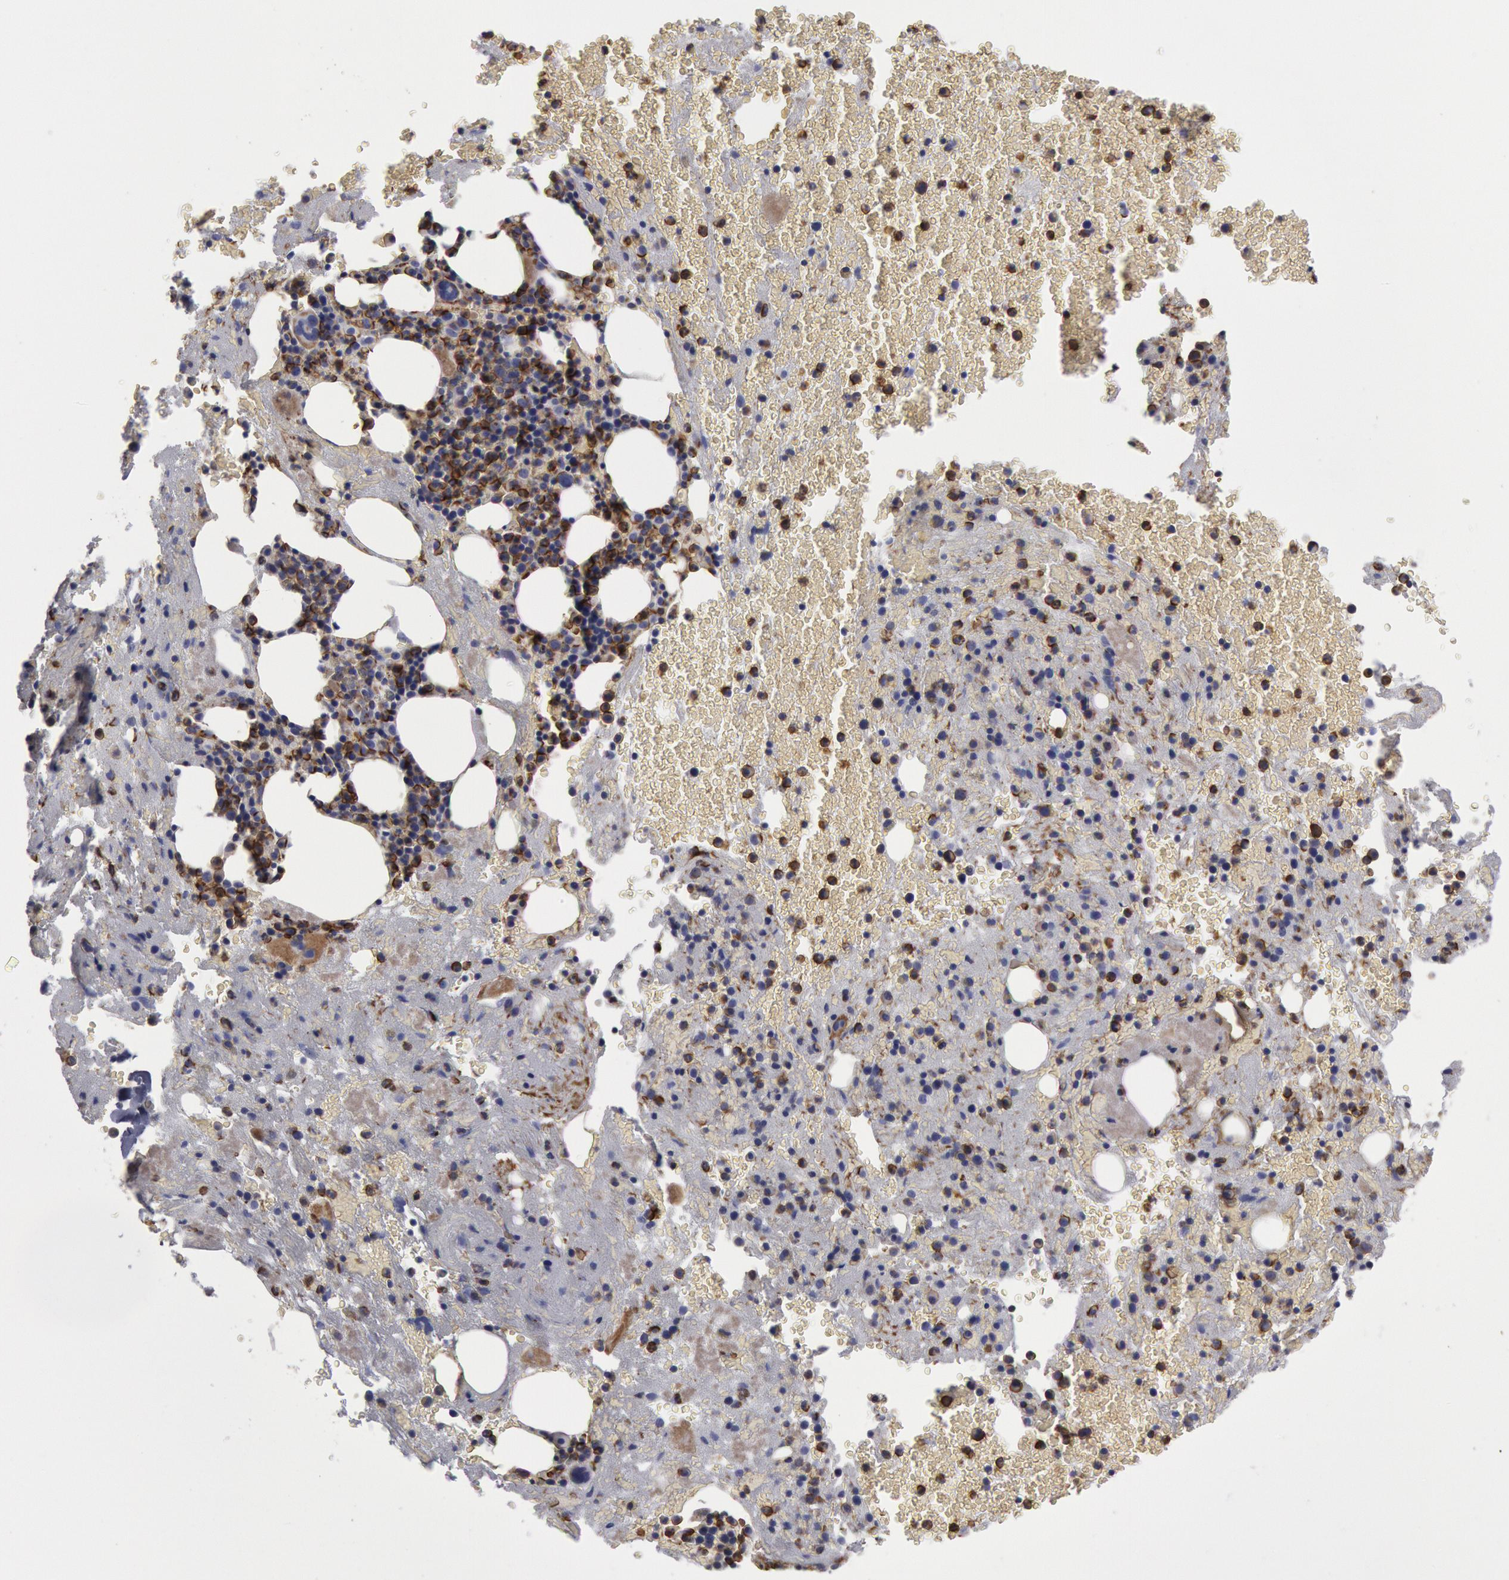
{"staining": {"intensity": "moderate", "quantity": "25%-75%", "location": "cytoplasmic/membranous"}, "tissue": "bone marrow", "cell_type": "Hematopoietic cells", "image_type": "normal", "snomed": [{"axis": "morphology", "description": "Normal tissue, NOS"}, {"axis": "topography", "description": "Bone marrow"}], "caption": "Protein expression analysis of unremarkable bone marrow exhibits moderate cytoplasmic/membranous positivity in about 25%-75% of hematopoietic cells.", "gene": "FLOT1", "patient": {"sex": "male", "age": 75}}